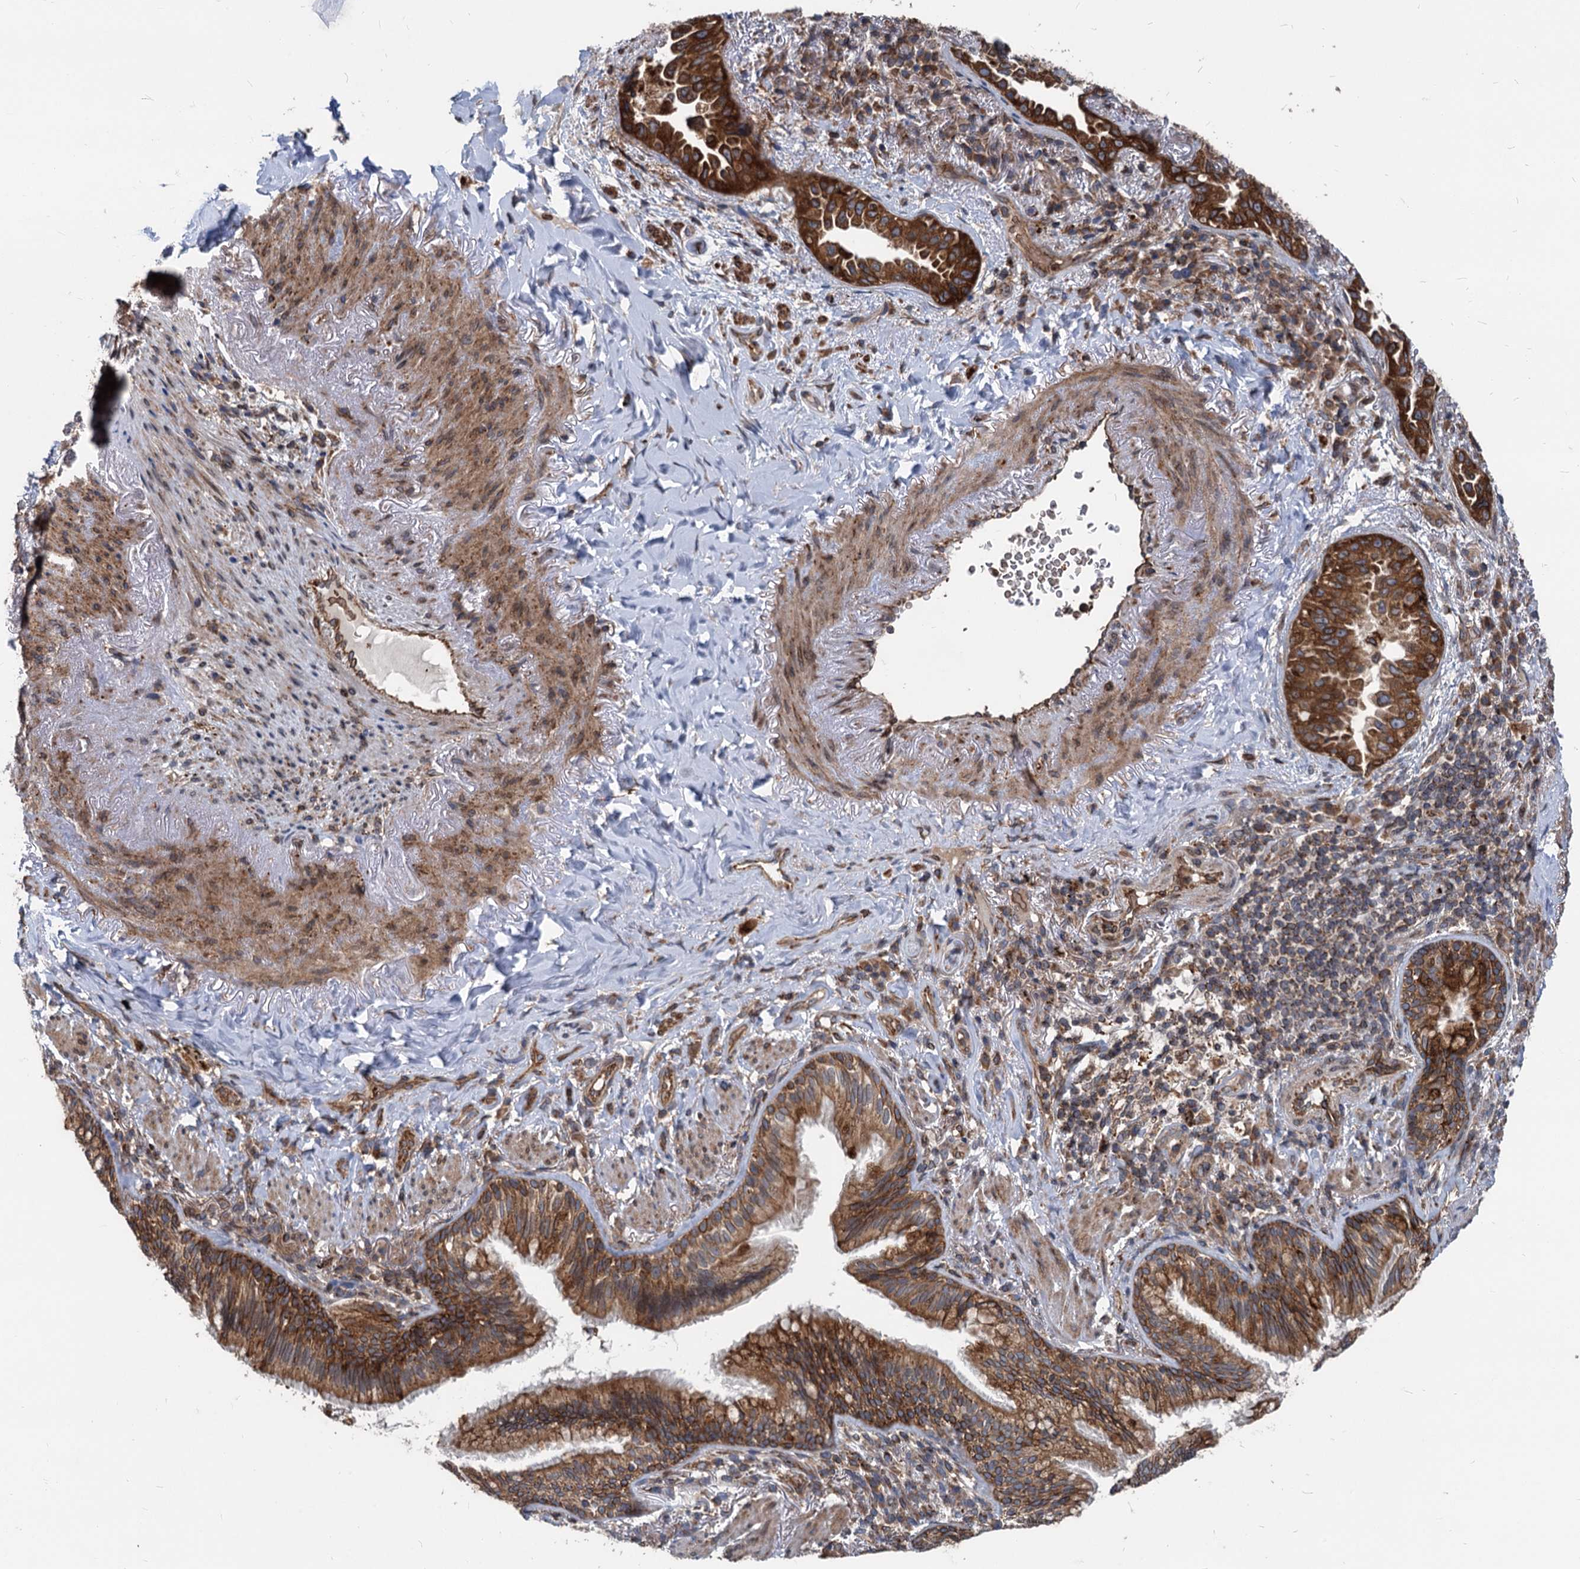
{"staining": {"intensity": "strong", "quantity": ">75%", "location": "cytoplasmic/membranous"}, "tissue": "lung cancer", "cell_type": "Tumor cells", "image_type": "cancer", "snomed": [{"axis": "morphology", "description": "Adenocarcinoma, NOS"}, {"axis": "topography", "description": "Lung"}], "caption": "Brown immunohistochemical staining in human lung cancer displays strong cytoplasmic/membranous staining in approximately >75% of tumor cells. The staining was performed using DAB (3,3'-diaminobenzidine), with brown indicating positive protein expression. Nuclei are stained blue with hematoxylin.", "gene": "STIM1", "patient": {"sex": "female", "age": 69}}